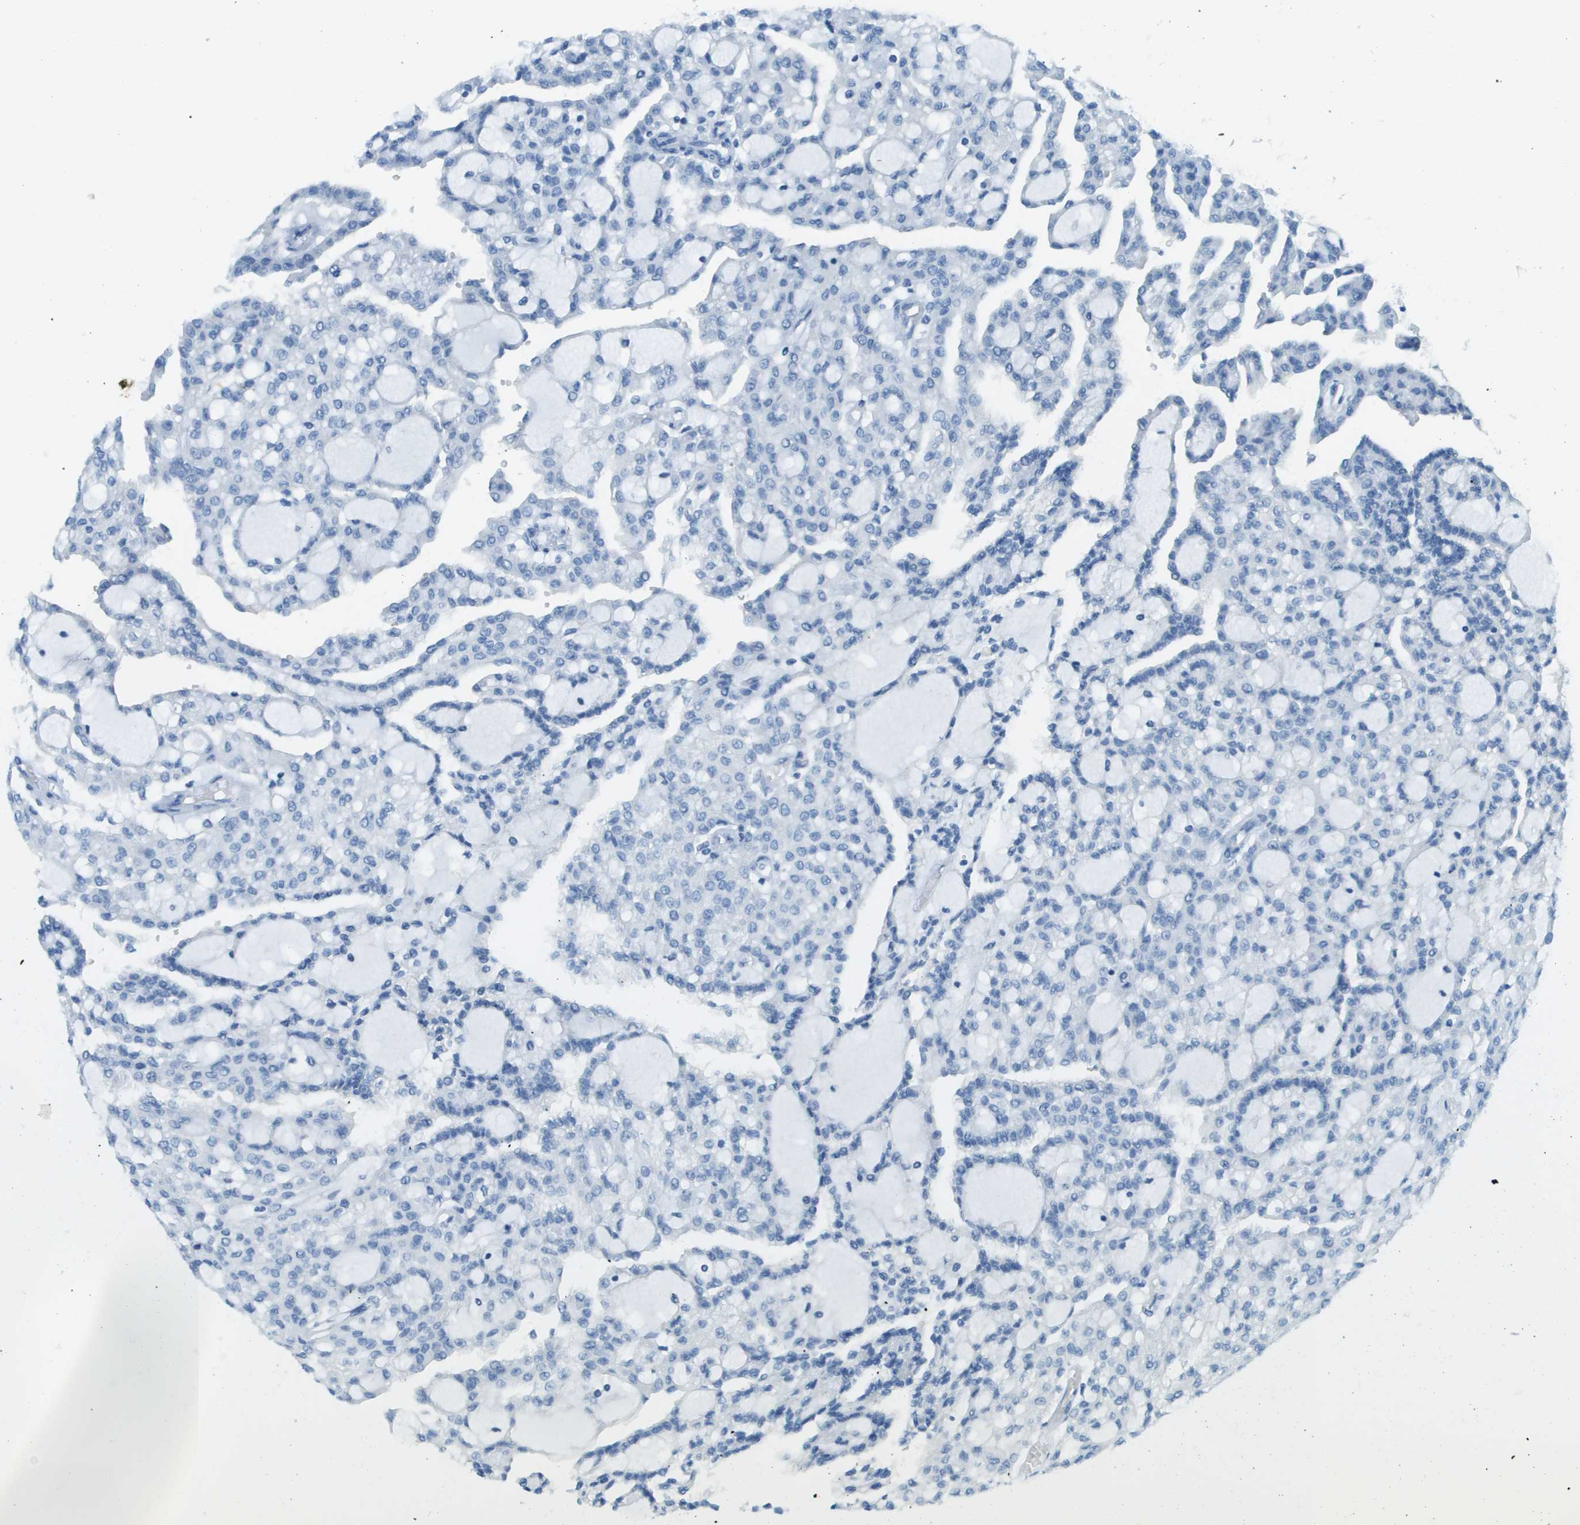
{"staining": {"intensity": "negative", "quantity": "none", "location": "none"}, "tissue": "renal cancer", "cell_type": "Tumor cells", "image_type": "cancer", "snomed": [{"axis": "morphology", "description": "Adenocarcinoma, NOS"}, {"axis": "topography", "description": "Kidney"}], "caption": "Immunohistochemical staining of renal cancer demonstrates no significant positivity in tumor cells. (Stains: DAB (3,3'-diaminobenzidine) IHC with hematoxylin counter stain, Microscopy: brightfield microscopy at high magnification).", "gene": "DCN", "patient": {"sex": "male", "age": 63}}